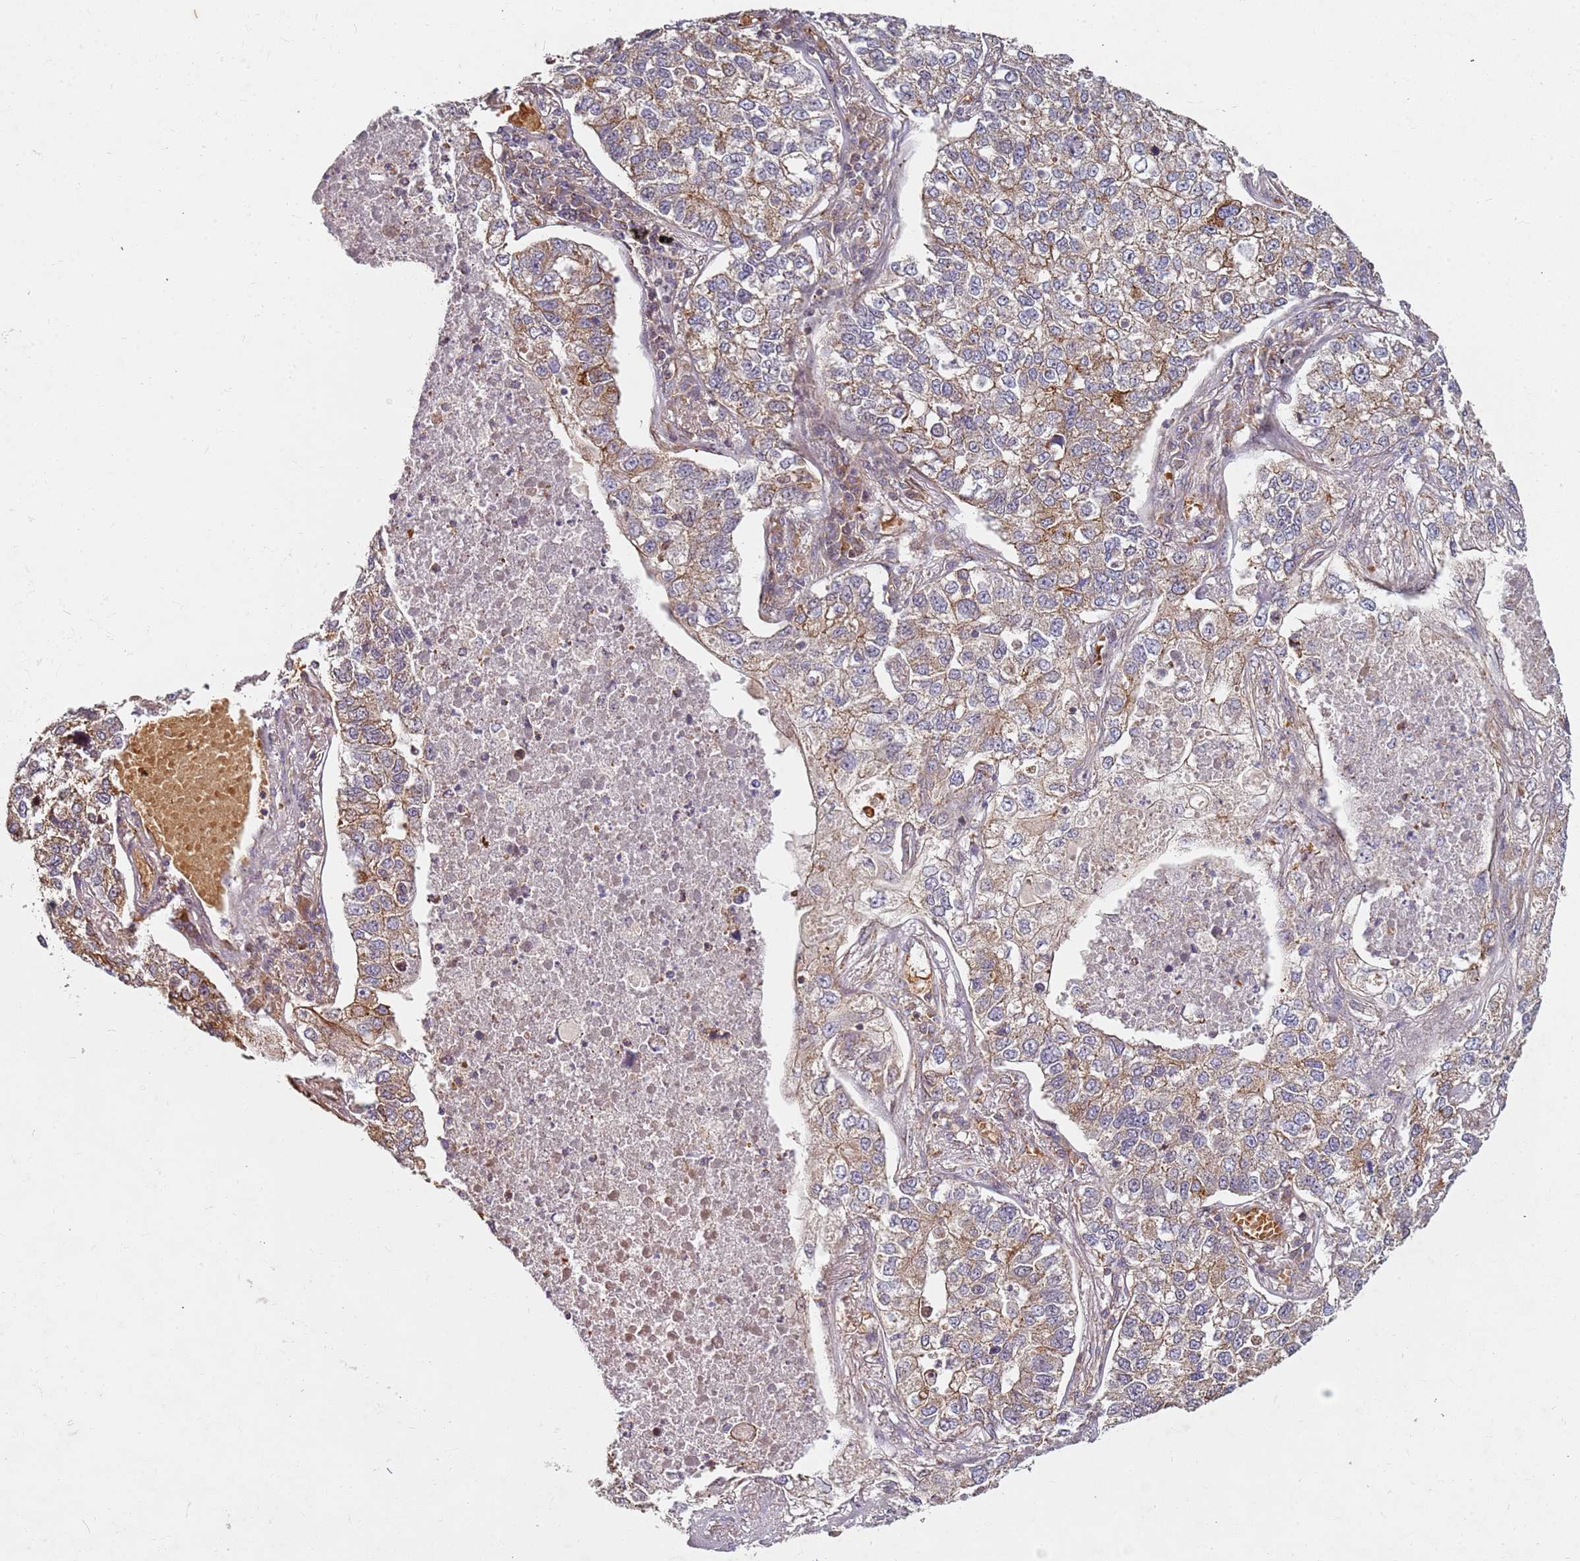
{"staining": {"intensity": "moderate", "quantity": ">75%", "location": "cytoplasmic/membranous"}, "tissue": "lung cancer", "cell_type": "Tumor cells", "image_type": "cancer", "snomed": [{"axis": "morphology", "description": "Adenocarcinoma, NOS"}, {"axis": "topography", "description": "Lung"}], "caption": "Protein expression by IHC displays moderate cytoplasmic/membranous expression in approximately >75% of tumor cells in lung adenocarcinoma. Nuclei are stained in blue.", "gene": "C2CD4B", "patient": {"sex": "male", "age": 49}}